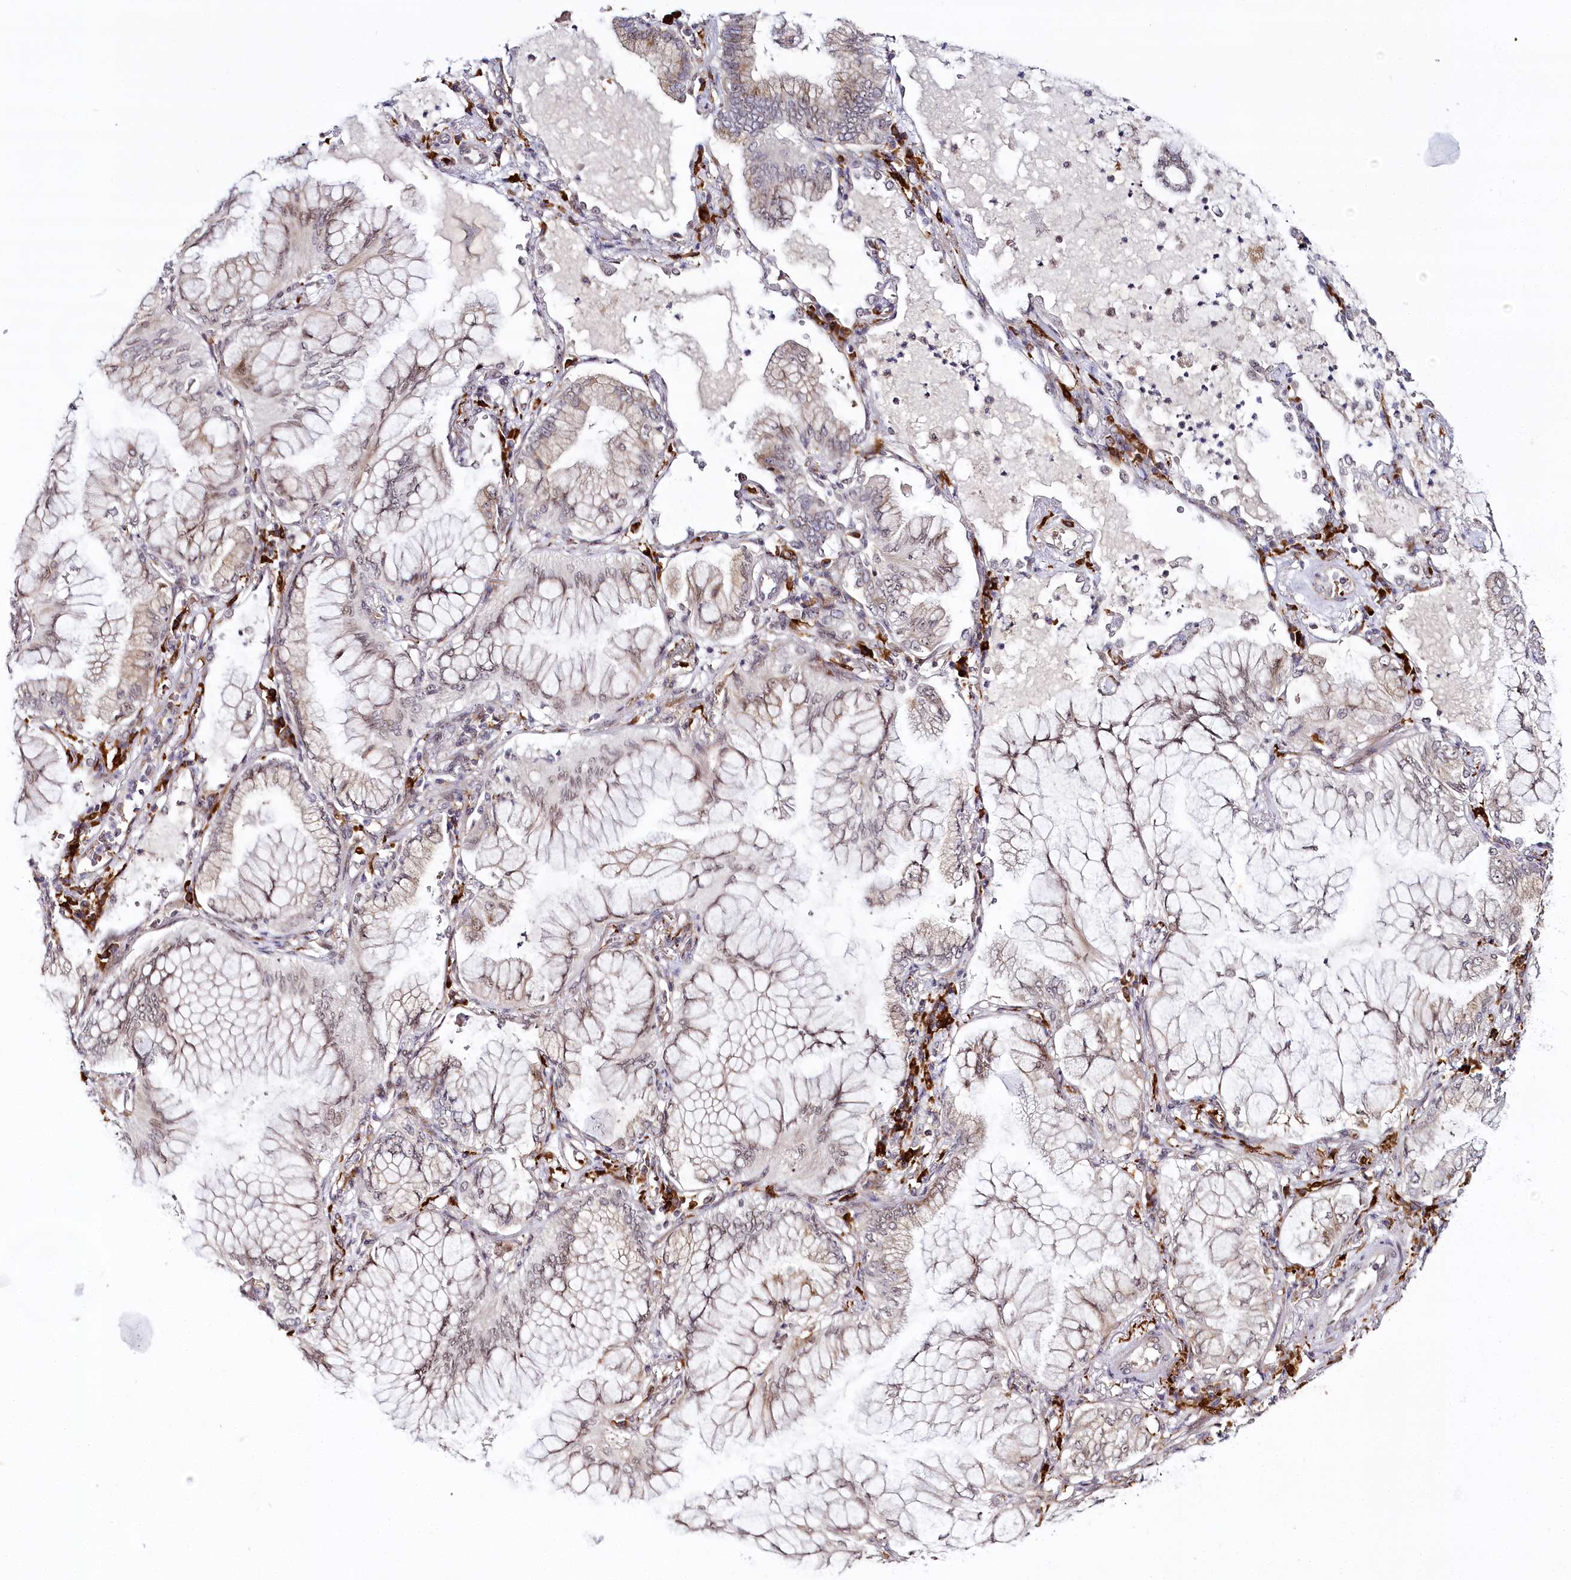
{"staining": {"intensity": "weak", "quantity": "<25%", "location": "cytoplasmic/membranous"}, "tissue": "lung cancer", "cell_type": "Tumor cells", "image_type": "cancer", "snomed": [{"axis": "morphology", "description": "Adenocarcinoma, NOS"}, {"axis": "topography", "description": "Lung"}], "caption": "Tumor cells show no significant protein positivity in lung cancer.", "gene": "WDR36", "patient": {"sex": "female", "age": 70}}